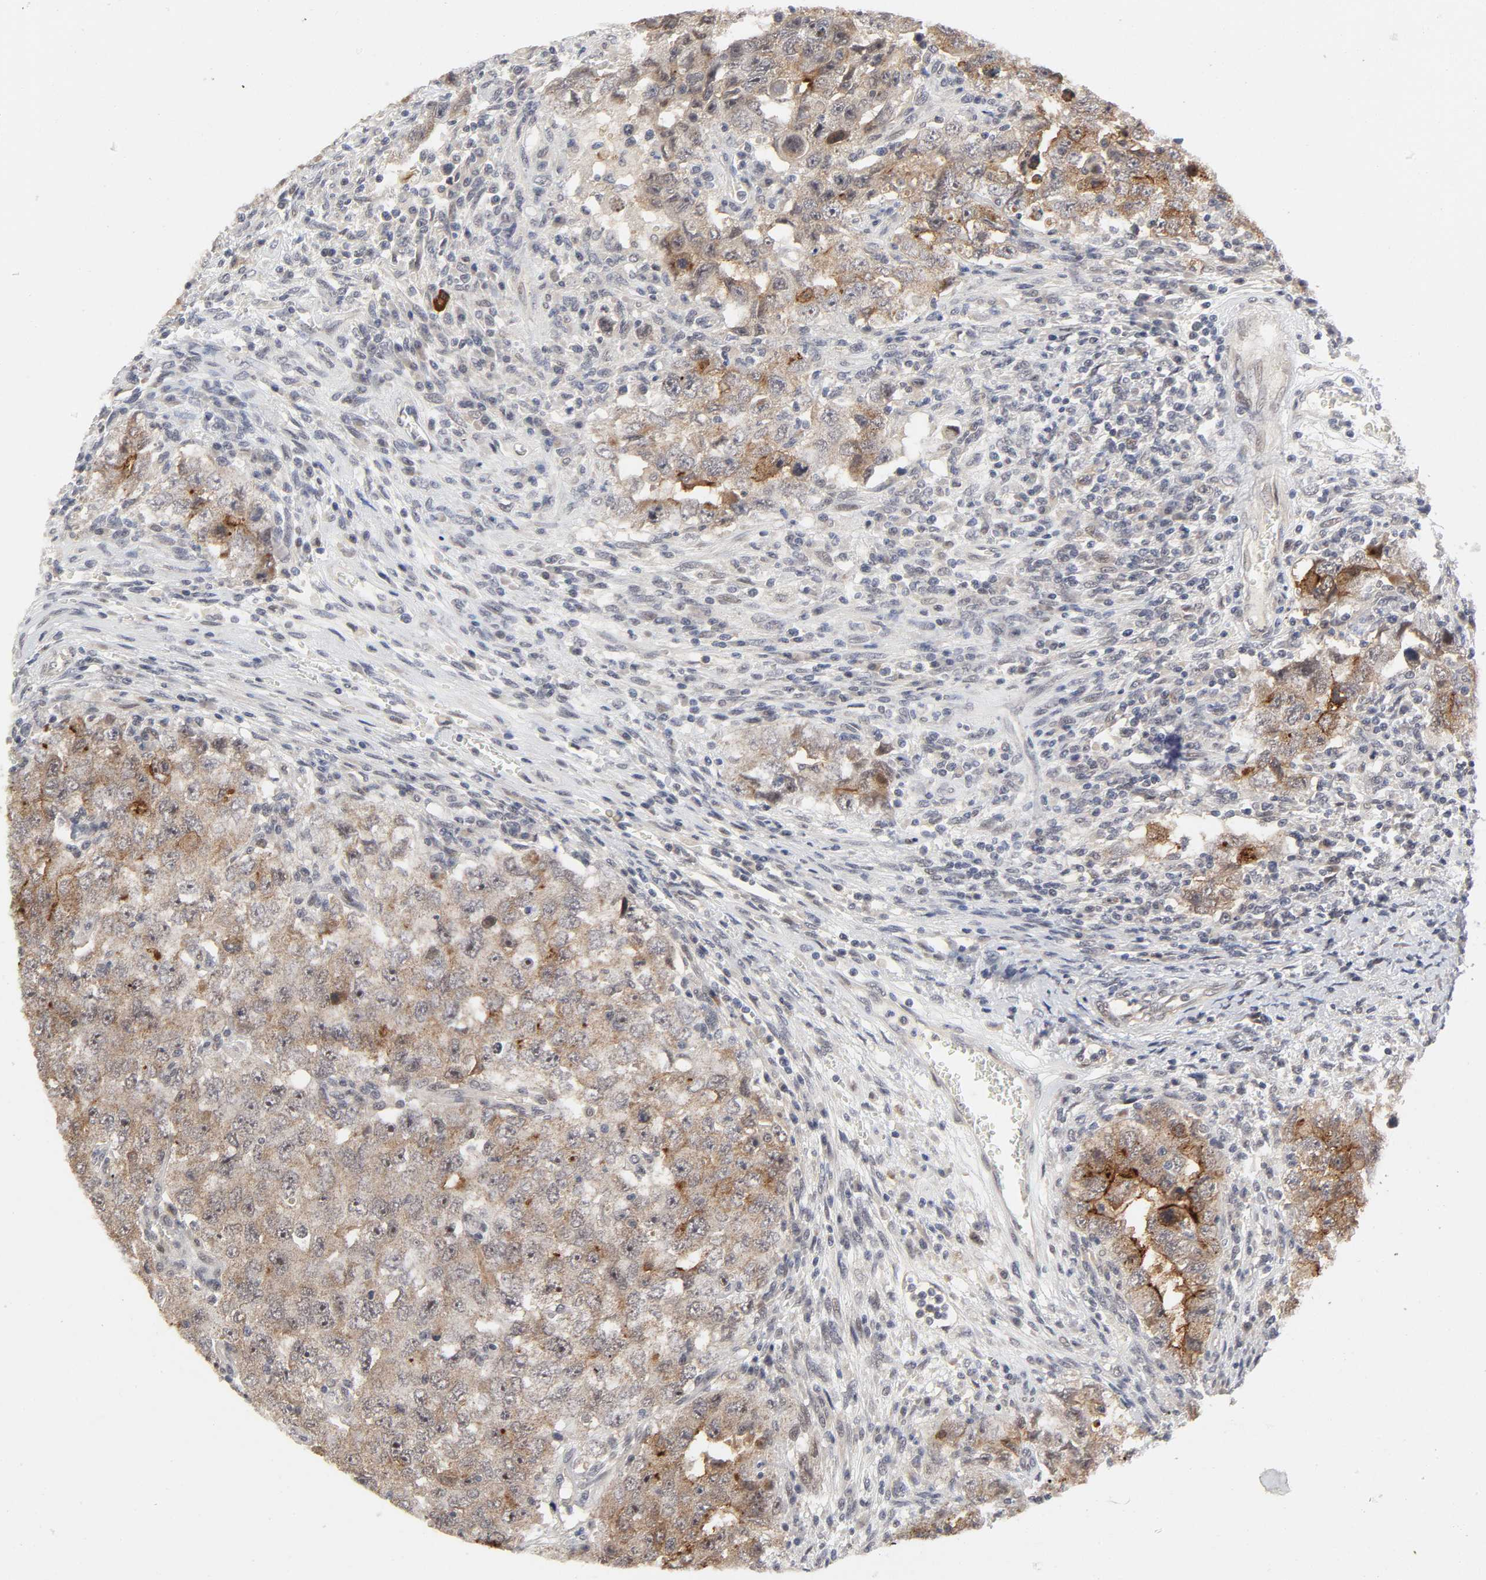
{"staining": {"intensity": "moderate", "quantity": "25%-75%", "location": "cytoplasmic/membranous"}, "tissue": "testis cancer", "cell_type": "Tumor cells", "image_type": "cancer", "snomed": [{"axis": "morphology", "description": "Carcinoma, Embryonal, NOS"}, {"axis": "topography", "description": "Testis"}], "caption": "Human embryonal carcinoma (testis) stained with a protein marker displays moderate staining in tumor cells.", "gene": "ZKSCAN8", "patient": {"sex": "male", "age": 26}}